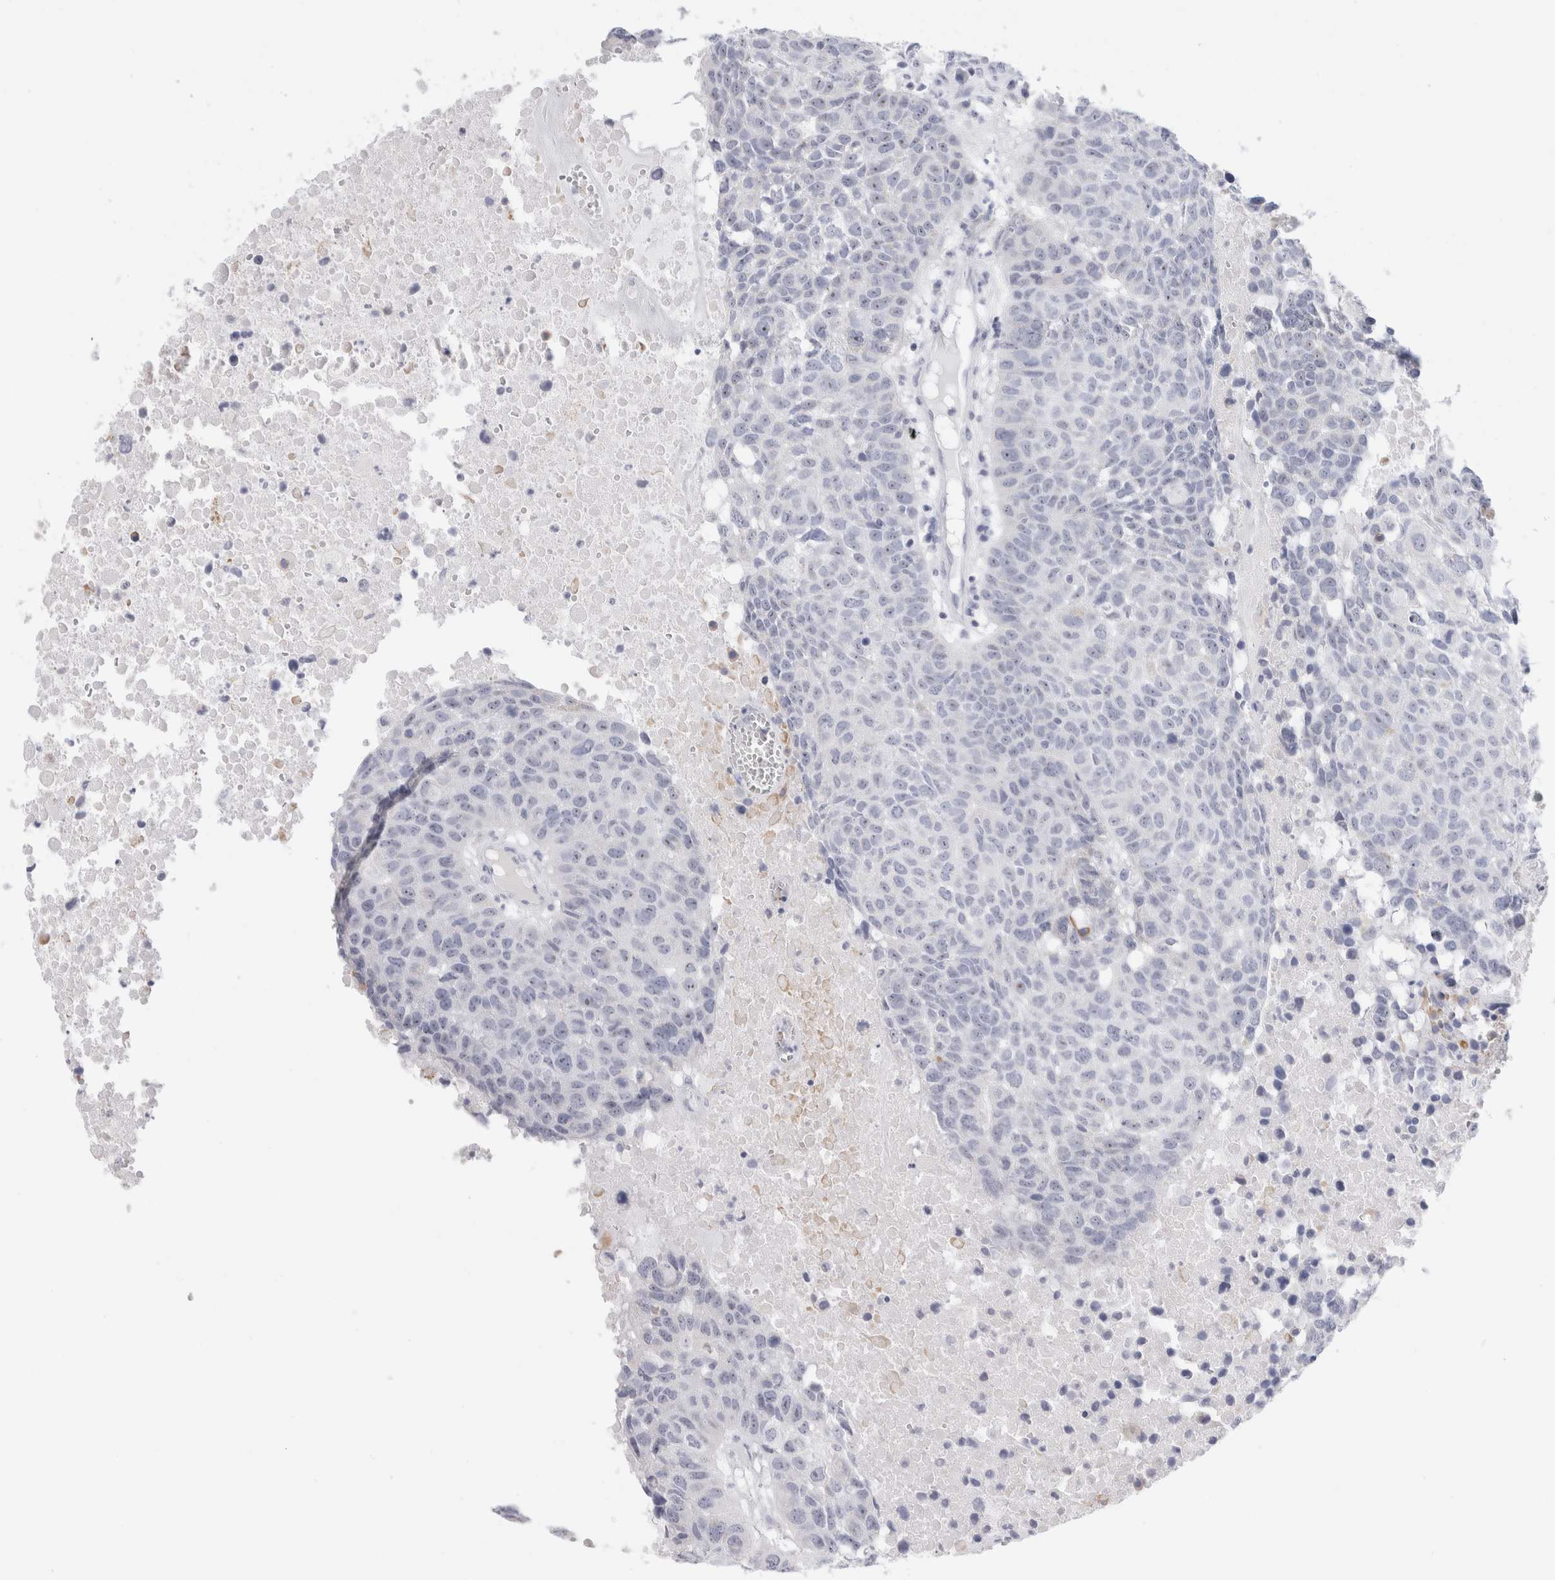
{"staining": {"intensity": "negative", "quantity": "none", "location": "none"}, "tissue": "head and neck cancer", "cell_type": "Tumor cells", "image_type": "cancer", "snomed": [{"axis": "morphology", "description": "Squamous cell carcinoma, NOS"}, {"axis": "topography", "description": "Head-Neck"}], "caption": "Immunohistochemical staining of human head and neck squamous cell carcinoma demonstrates no significant positivity in tumor cells.", "gene": "MUC15", "patient": {"sex": "male", "age": 66}}